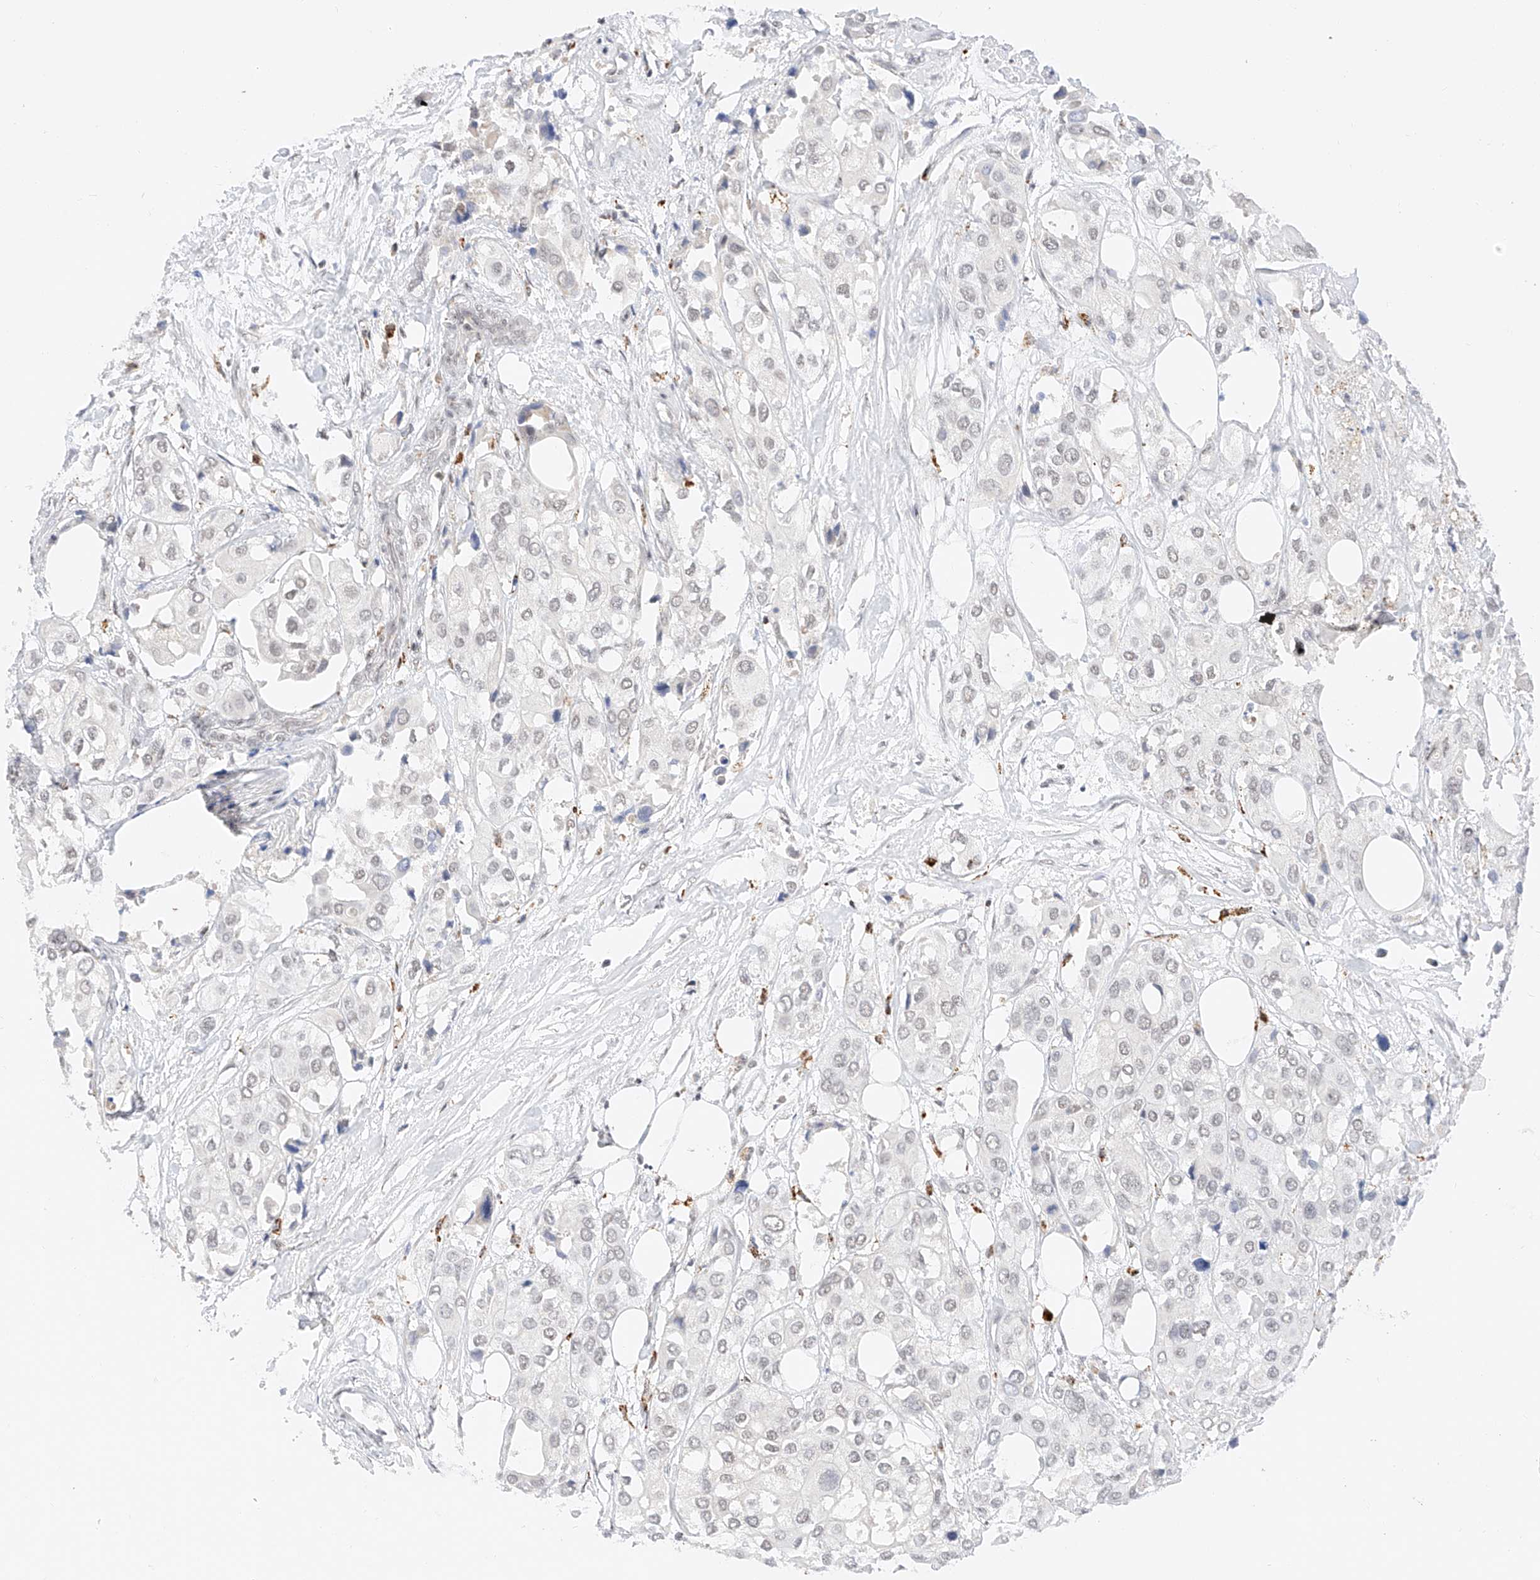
{"staining": {"intensity": "negative", "quantity": "none", "location": "none"}, "tissue": "urothelial cancer", "cell_type": "Tumor cells", "image_type": "cancer", "snomed": [{"axis": "morphology", "description": "Urothelial carcinoma, High grade"}, {"axis": "topography", "description": "Urinary bladder"}], "caption": "Immunohistochemistry image of neoplastic tissue: urothelial cancer stained with DAB (3,3'-diaminobenzidine) demonstrates no significant protein staining in tumor cells.", "gene": "NRF1", "patient": {"sex": "male", "age": 64}}